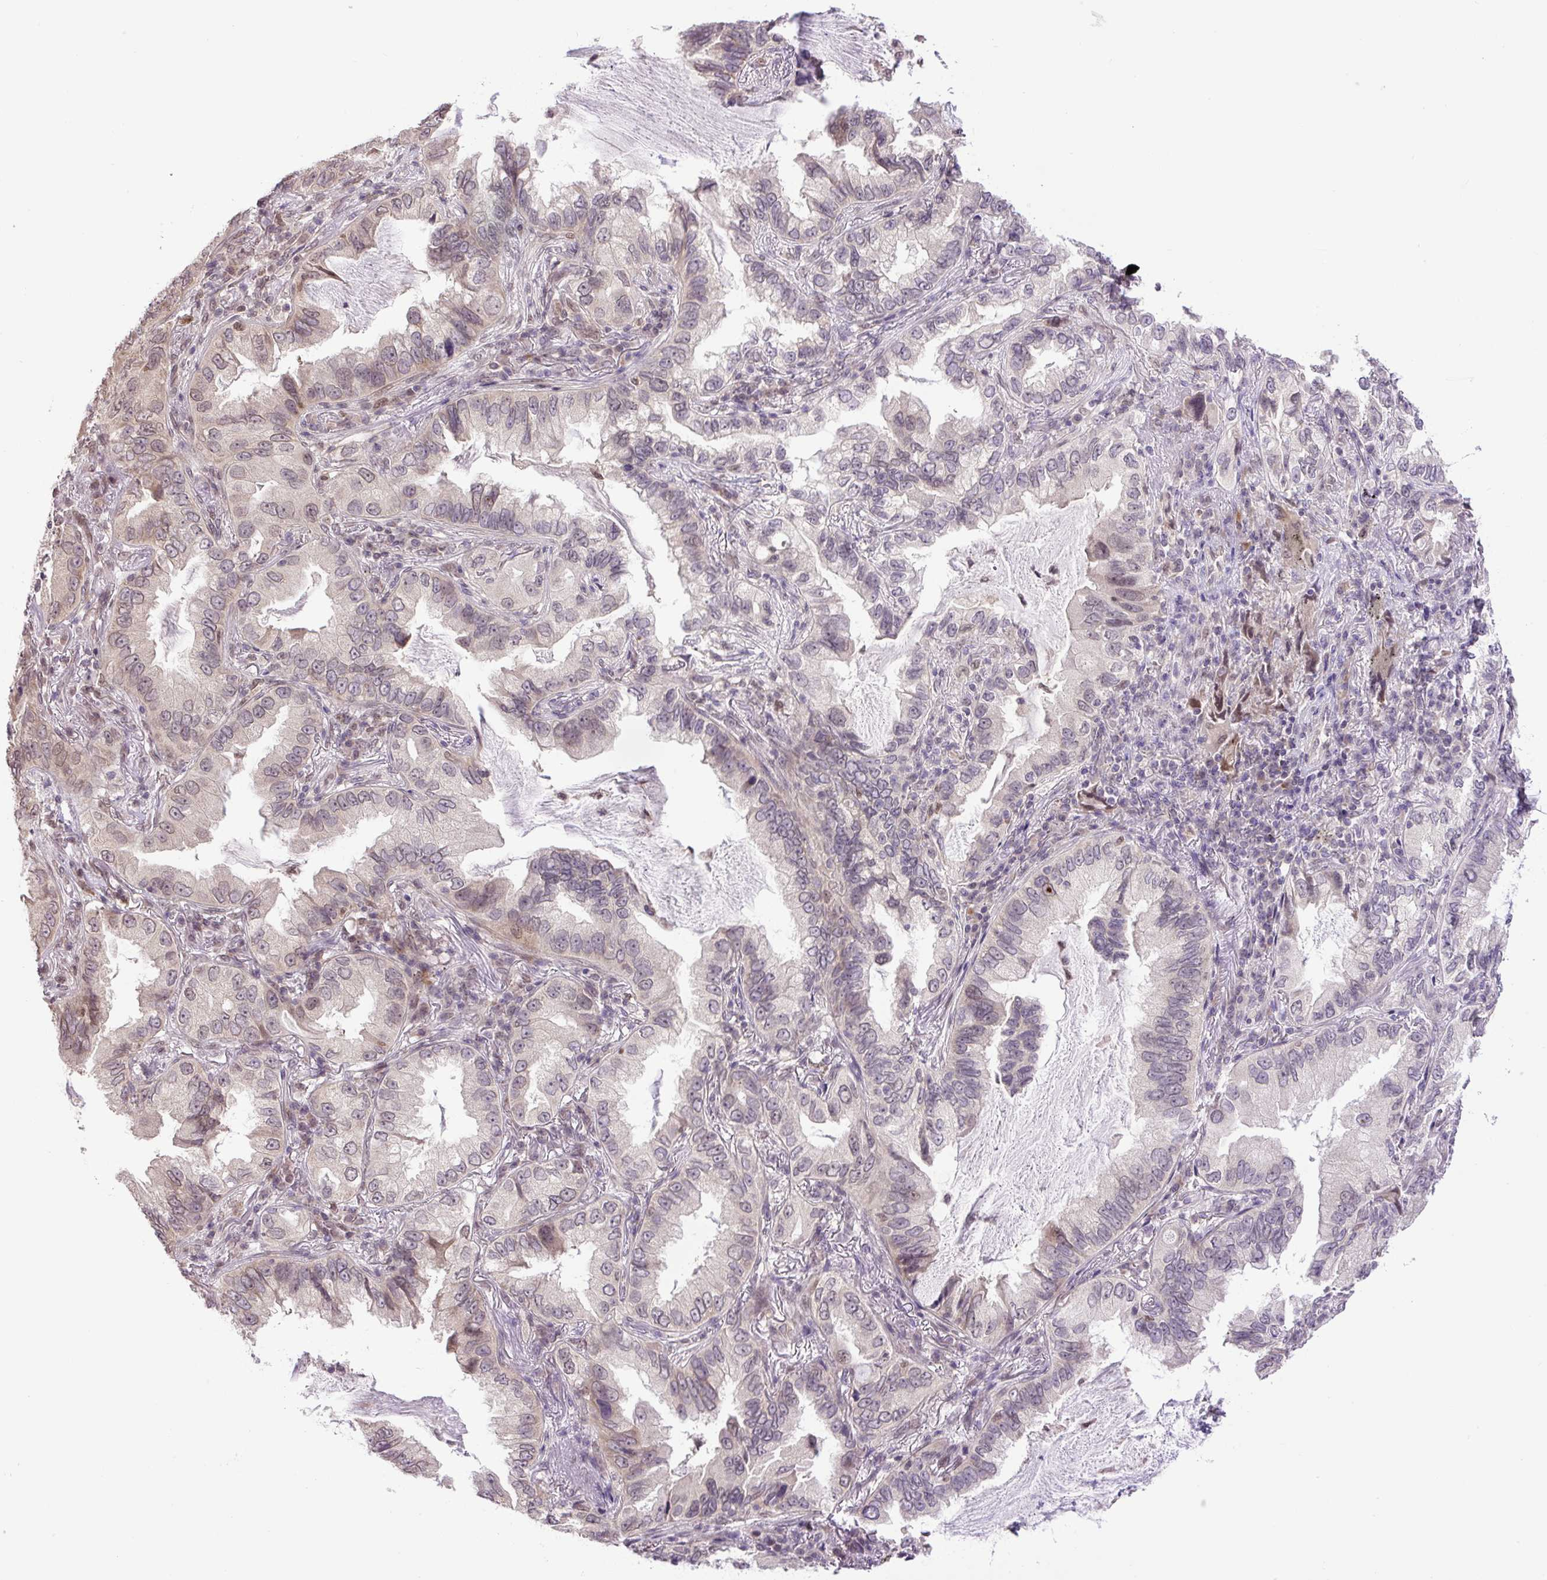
{"staining": {"intensity": "weak", "quantity": "<25%", "location": "nuclear"}, "tissue": "lung cancer", "cell_type": "Tumor cells", "image_type": "cancer", "snomed": [{"axis": "morphology", "description": "Adenocarcinoma, NOS"}, {"axis": "topography", "description": "Lung"}], "caption": "DAB immunohistochemical staining of human lung cancer displays no significant staining in tumor cells.", "gene": "KPNA1", "patient": {"sex": "female", "age": 69}}